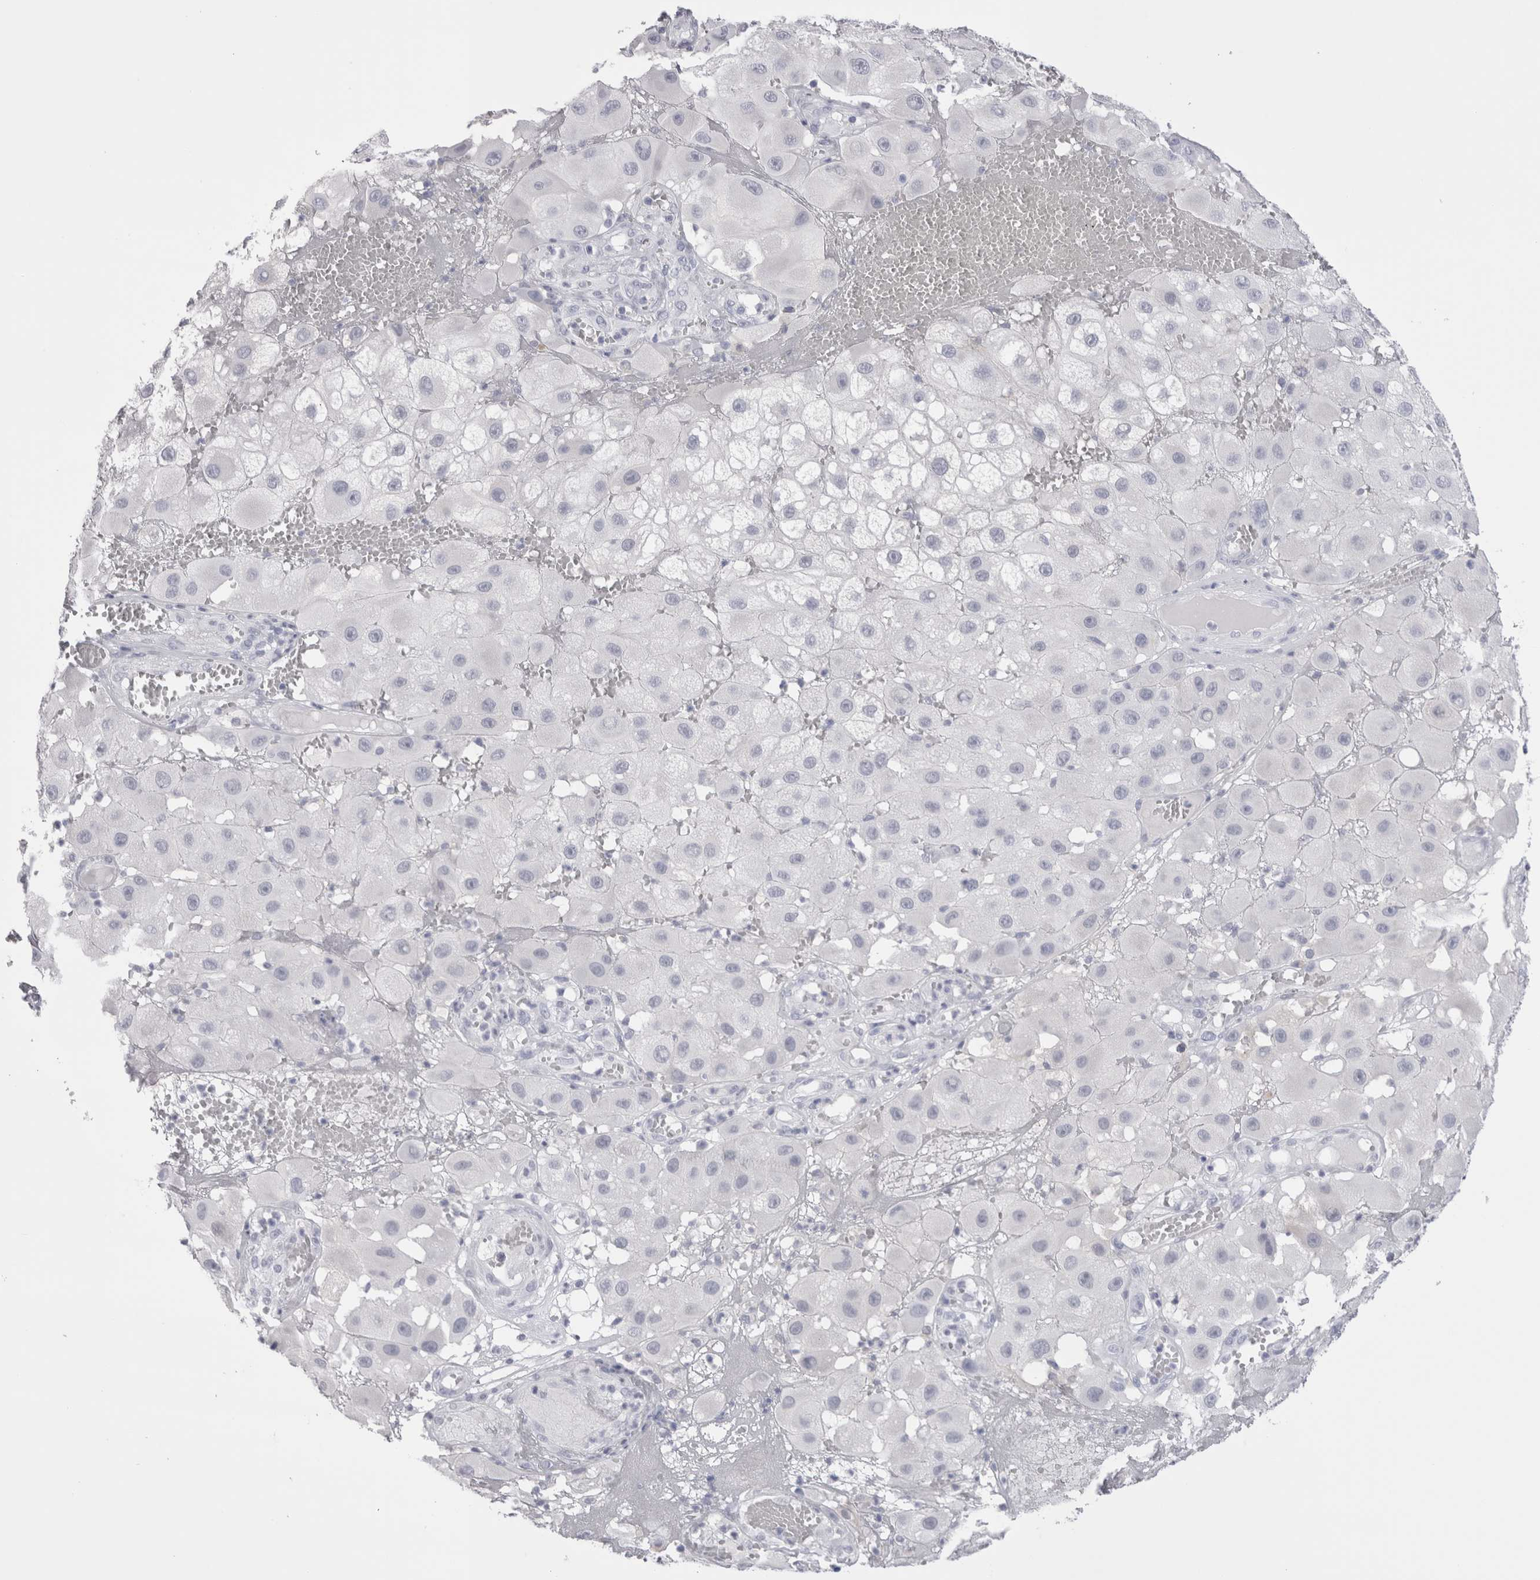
{"staining": {"intensity": "negative", "quantity": "none", "location": "none"}, "tissue": "melanoma", "cell_type": "Tumor cells", "image_type": "cancer", "snomed": [{"axis": "morphology", "description": "Malignant melanoma, NOS"}, {"axis": "topography", "description": "Skin"}], "caption": "Protein analysis of melanoma shows no significant positivity in tumor cells.", "gene": "SUCNR1", "patient": {"sex": "female", "age": 81}}